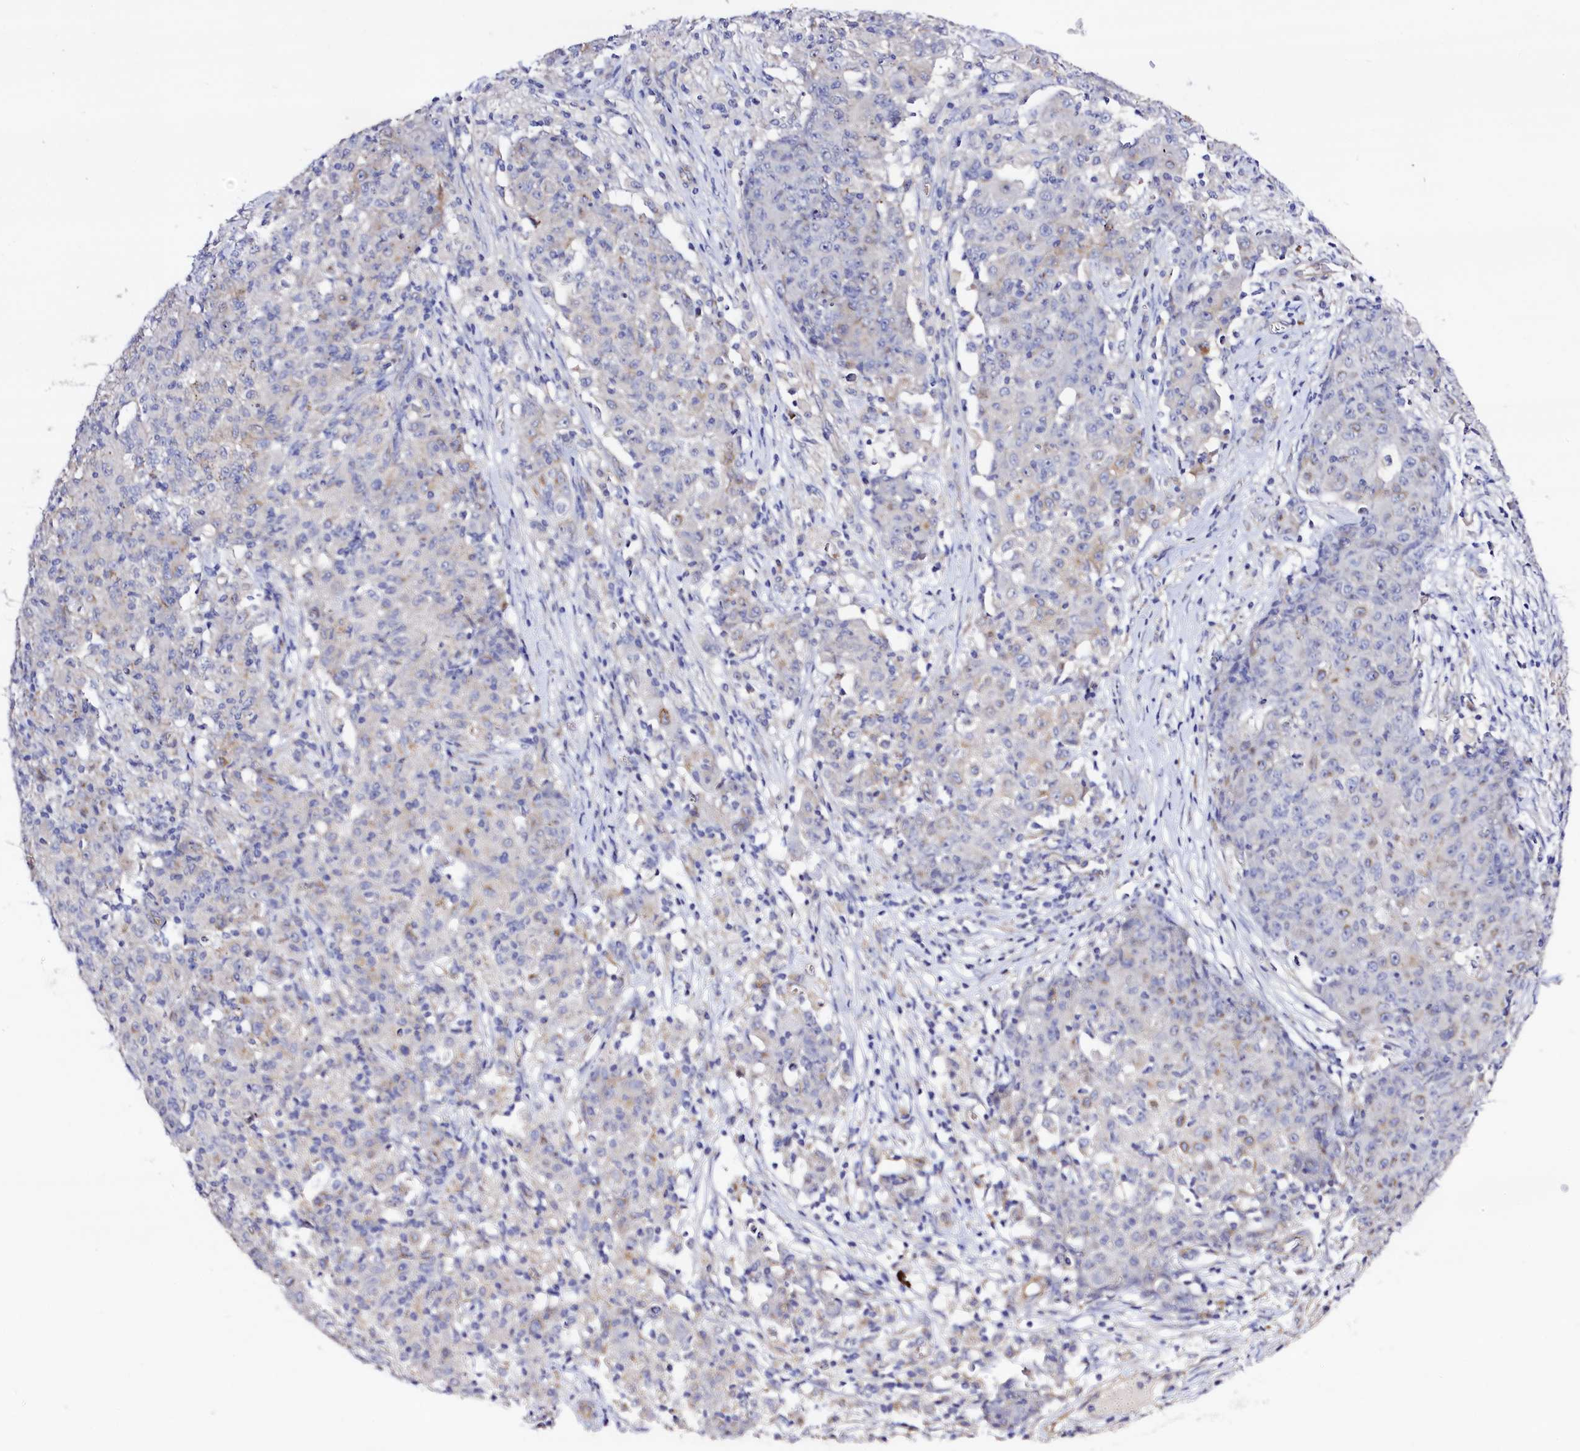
{"staining": {"intensity": "negative", "quantity": "none", "location": "none"}, "tissue": "ovarian cancer", "cell_type": "Tumor cells", "image_type": "cancer", "snomed": [{"axis": "morphology", "description": "Carcinoma, endometroid"}, {"axis": "topography", "description": "Ovary"}], "caption": "Ovarian endometroid carcinoma was stained to show a protein in brown. There is no significant expression in tumor cells. (Brightfield microscopy of DAB (3,3'-diaminobenzidine) immunohistochemistry at high magnification).", "gene": "SLC7A1", "patient": {"sex": "female", "age": 42}}